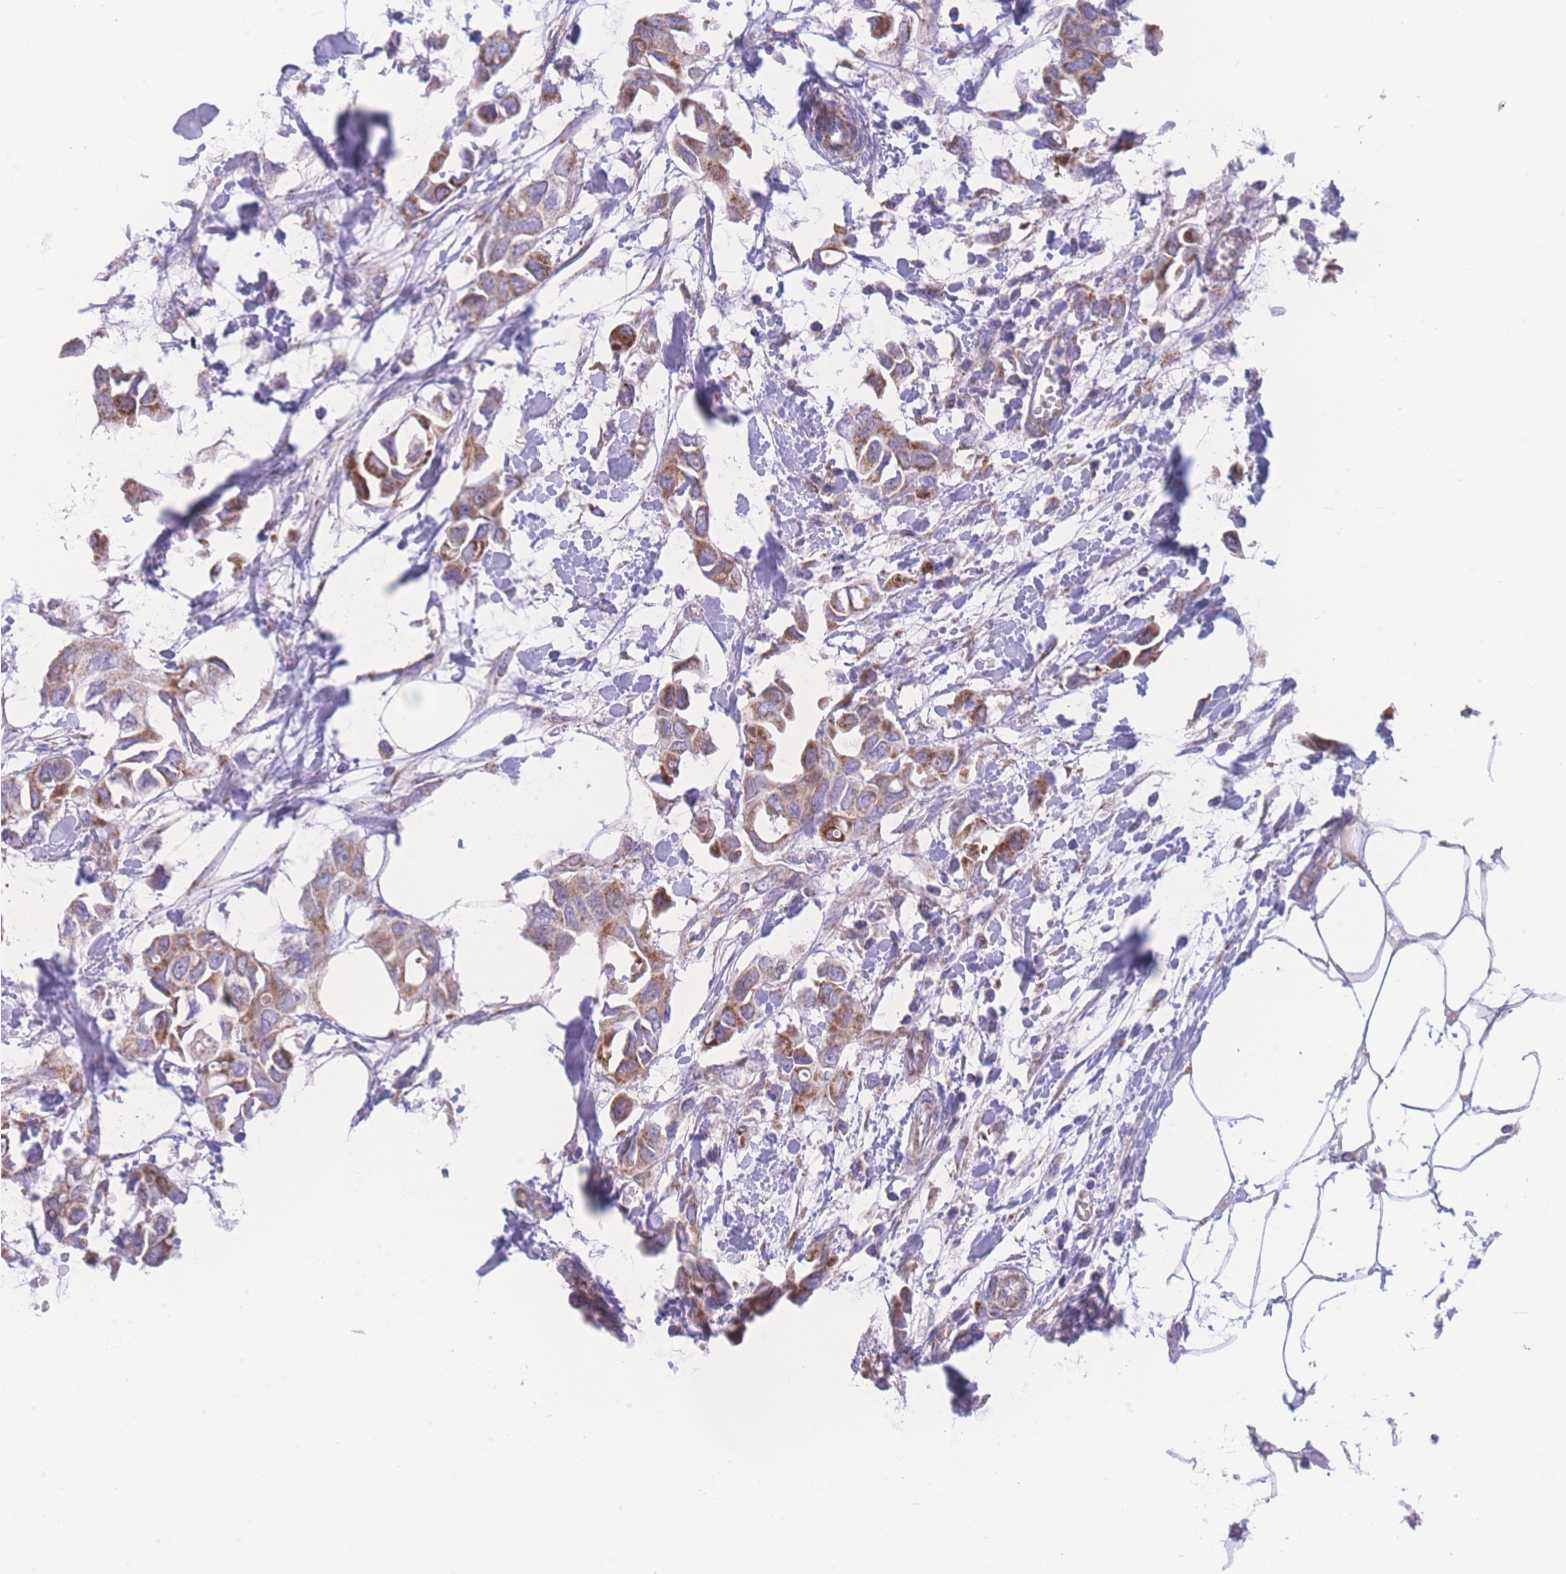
{"staining": {"intensity": "moderate", "quantity": "<25%", "location": "cytoplasmic/membranous"}, "tissue": "breast cancer", "cell_type": "Tumor cells", "image_type": "cancer", "snomed": [{"axis": "morphology", "description": "Duct carcinoma"}, {"axis": "topography", "description": "Breast"}], "caption": "Protein staining by immunohistochemistry exhibits moderate cytoplasmic/membranous positivity in about <25% of tumor cells in breast infiltrating ductal carcinoma.", "gene": "NBEAL1", "patient": {"sex": "female", "age": 41}}